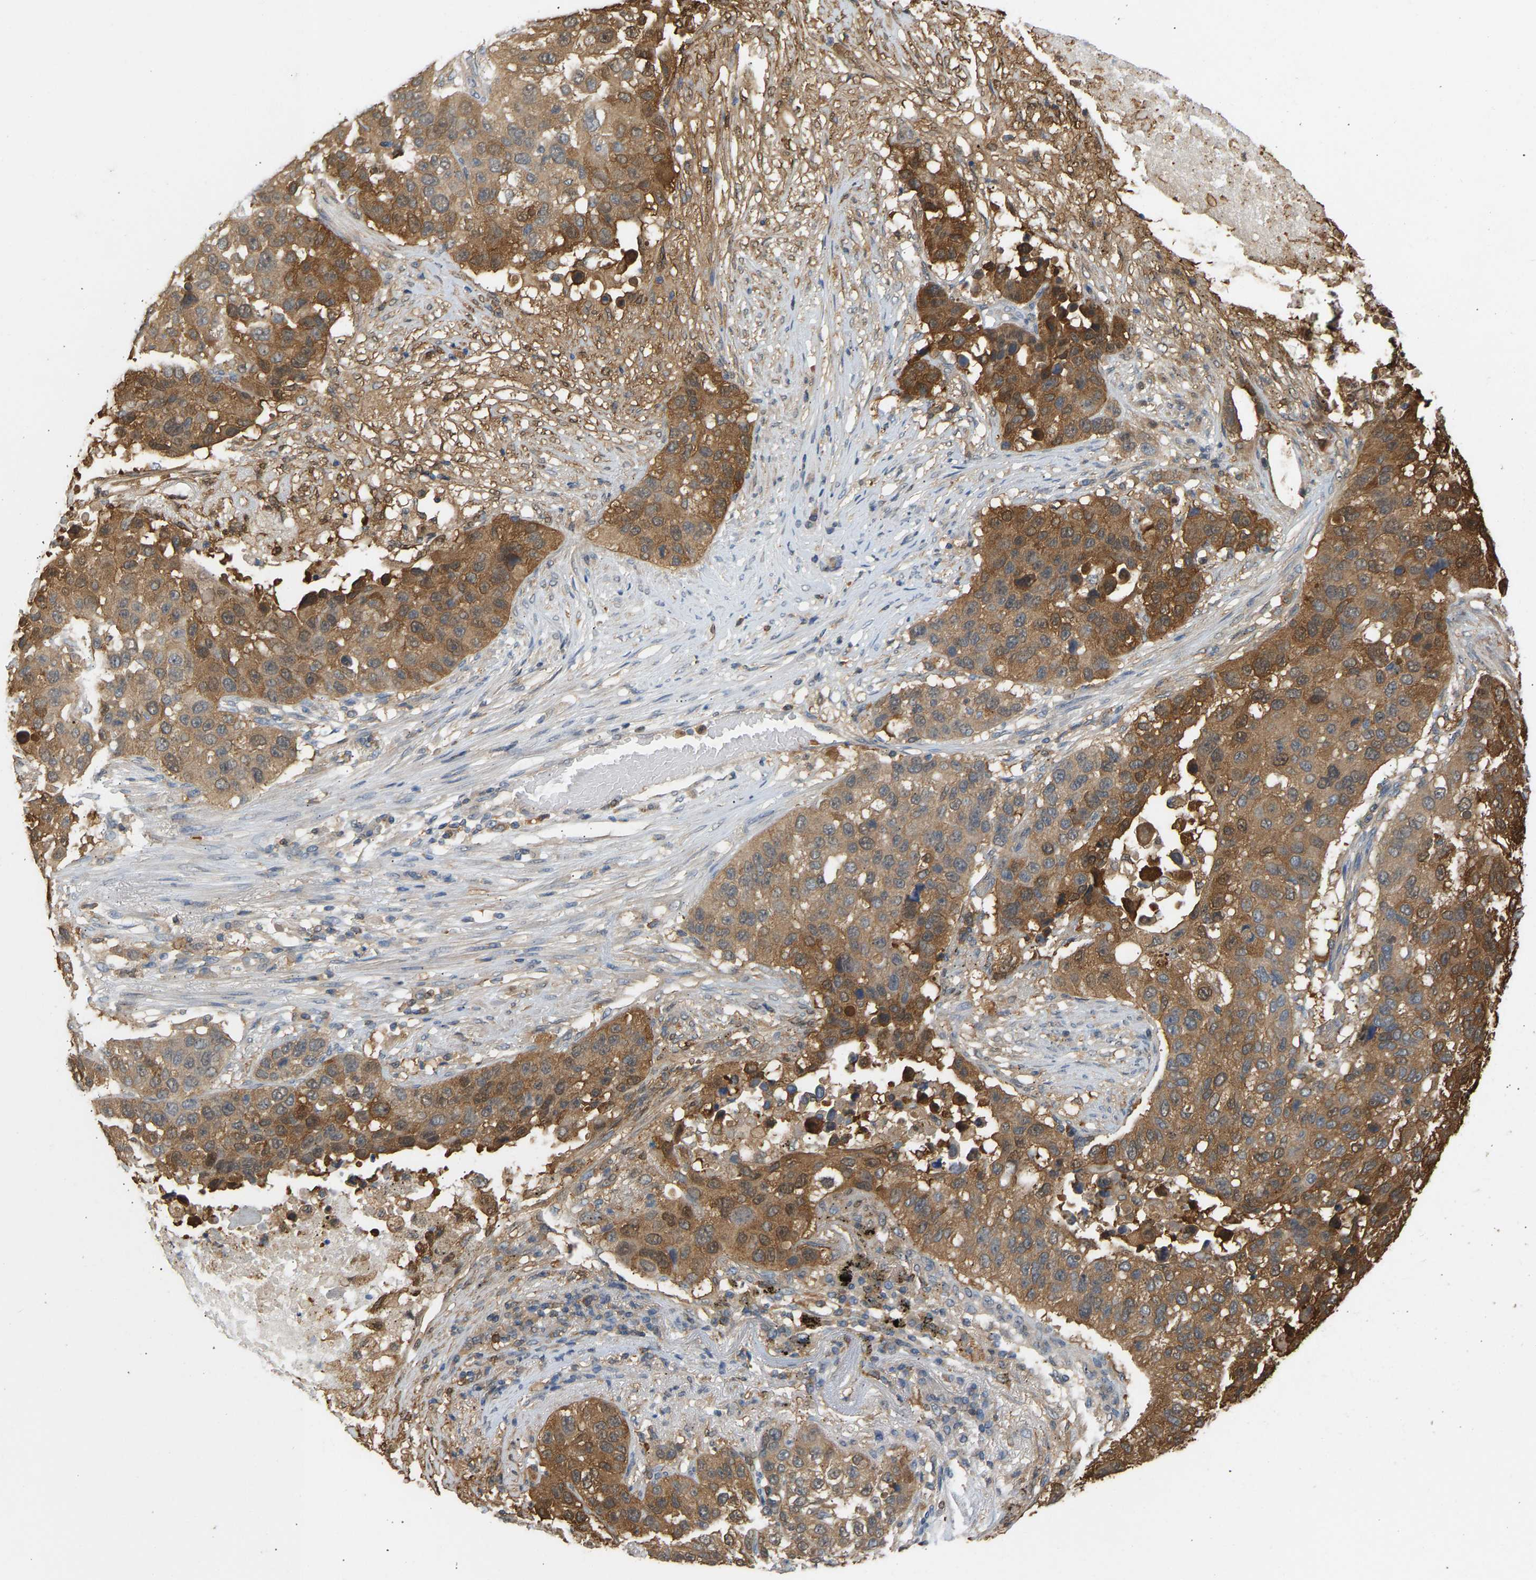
{"staining": {"intensity": "moderate", "quantity": ">75%", "location": "cytoplasmic/membranous"}, "tissue": "lung cancer", "cell_type": "Tumor cells", "image_type": "cancer", "snomed": [{"axis": "morphology", "description": "Squamous cell carcinoma, NOS"}, {"axis": "topography", "description": "Lung"}], "caption": "Tumor cells display medium levels of moderate cytoplasmic/membranous staining in about >75% of cells in lung squamous cell carcinoma. (Brightfield microscopy of DAB IHC at high magnification).", "gene": "ENO1", "patient": {"sex": "male", "age": 57}}